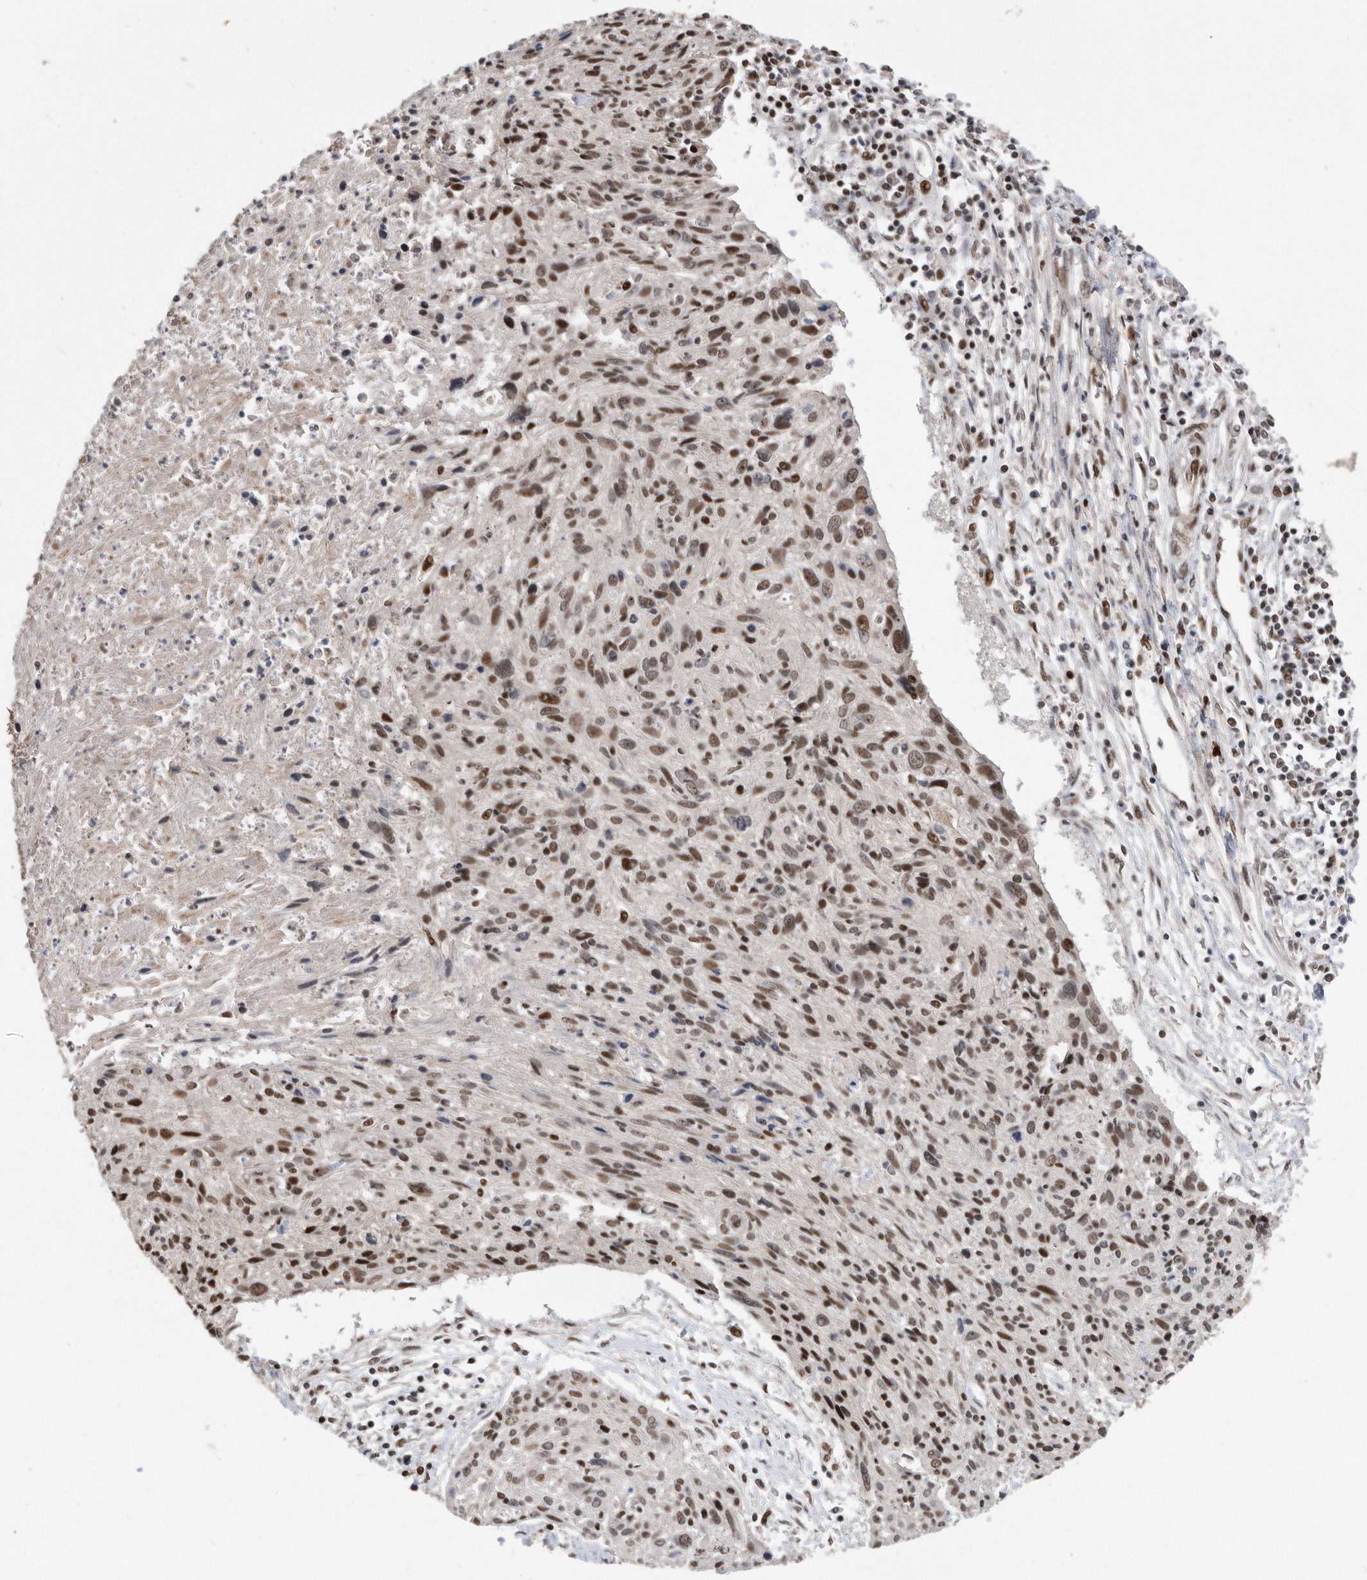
{"staining": {"intensity": "moderate", "quantity": ">75%", "location": "nuclear"}, "tissue": "cervical cancer", "cell_type": "Tumor cells", "image_type": "cancer", "snomed": [{"axis": "morphology", "description": "Squamous cell carcinoma, NOS"}, {"axis": "topography", "description": "Cervix"}], "caption": "A photomicrograph of human cervical cancer stained for a protein reveals moderate nuclear brown staining in tumor cells.", "gene": "TDRD3", "patient": {"sex": "female", "age": 51}}